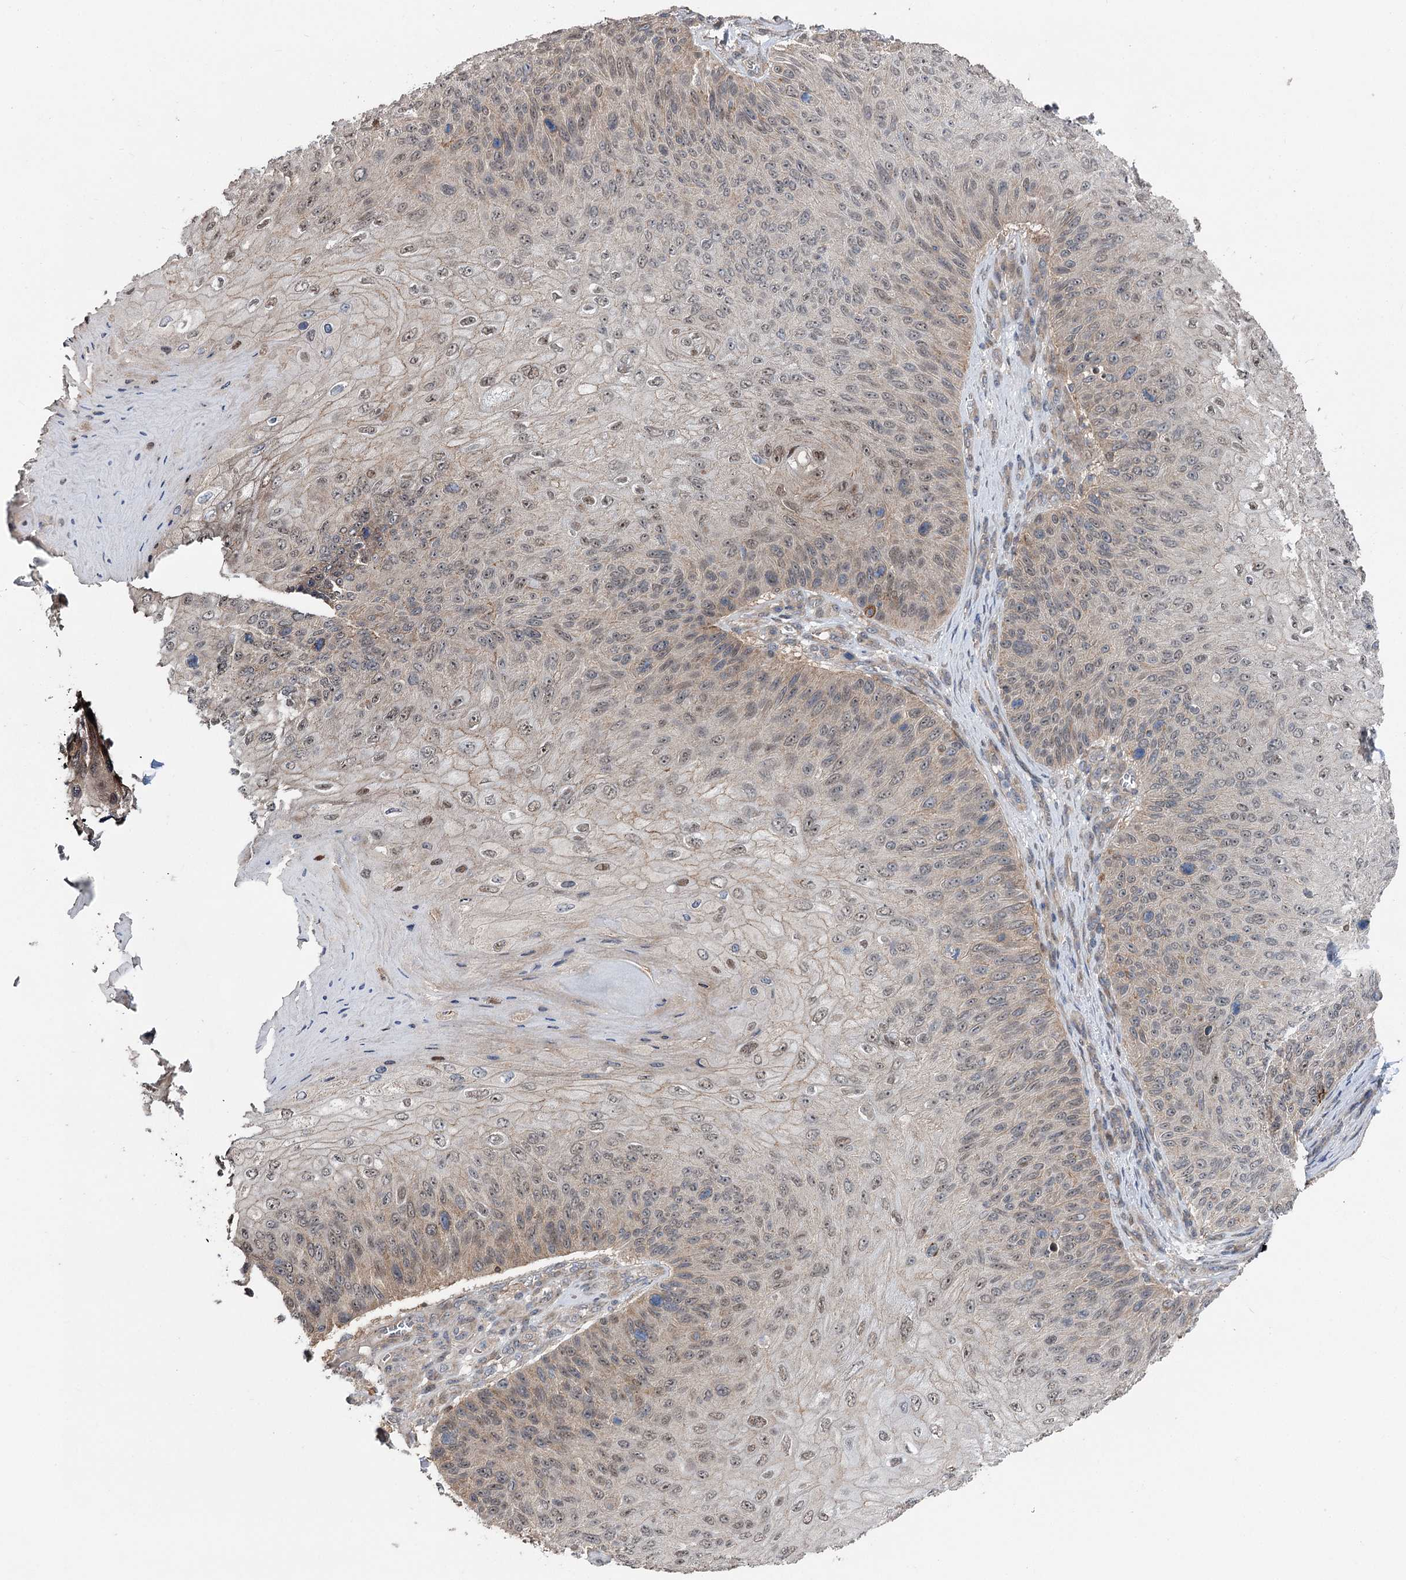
{"staining": {"intensity": "weak", "quantity": "25%-75%", "location": "cytoplasmic/membranous,nuclear"}, "tissue": "skin cancer", "cell_type": "Tumor cells", "image_type": "cancer", "snomed": [{"axis": "morphology", "description": "Squamous cell carcinoma, NOS"}, {"axis": "topography", "description": "Skin"}], "caption": "Immunohistochemical staining of human skin cancer (squamous cell carcinoma) demonstrates low levels of weak cytoplasmic/membranous and nuclear protein expression in approximately 25%-75% of tumor cells.", "gene": "STX6", "patient": {"sex": "female", "age": 88}}